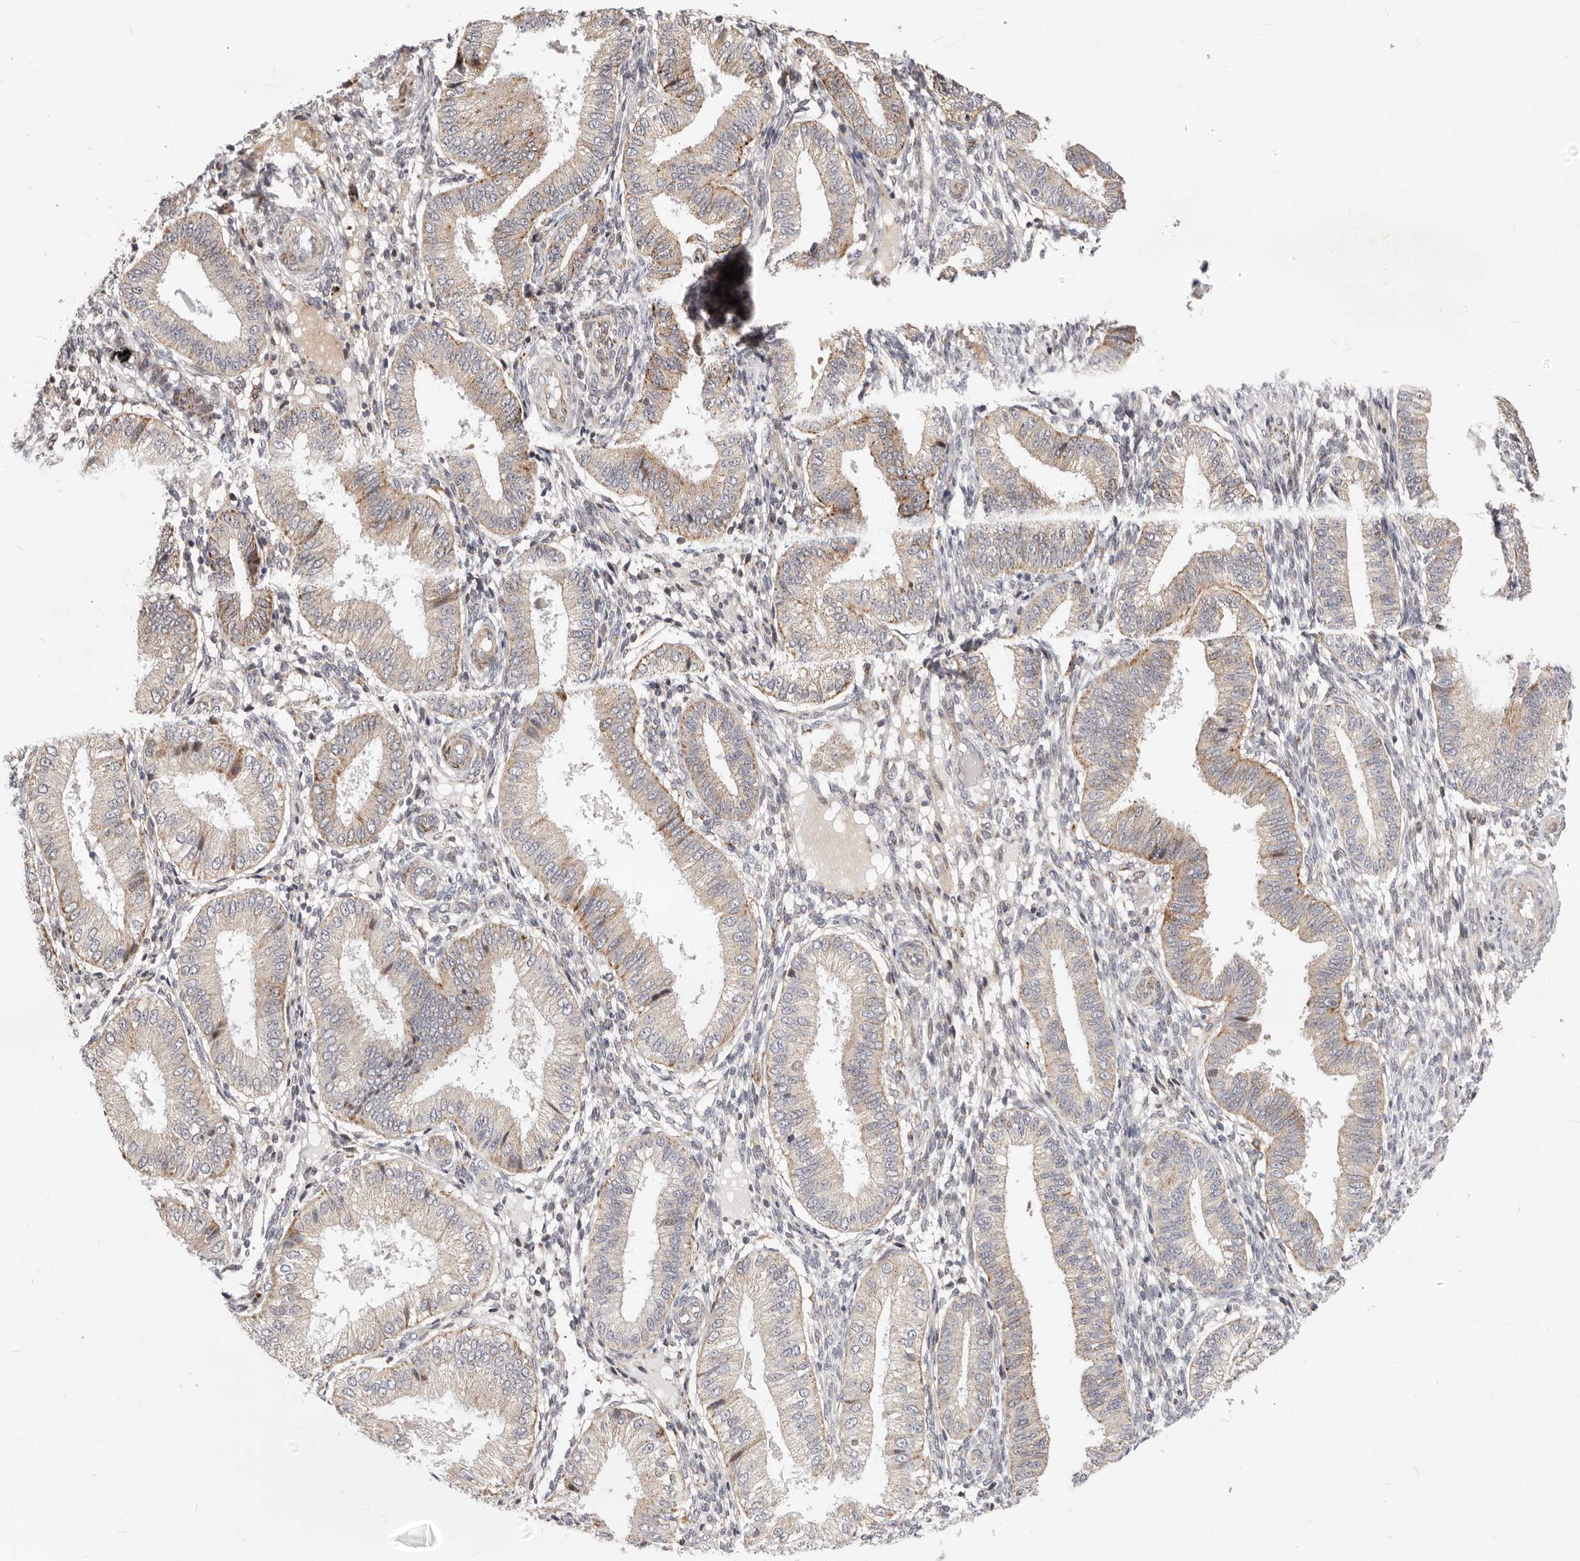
{"staining": {"intensity": "weak", "quantity": "<25%", "location": "cytoplasmic/membranous"}, "tissue": "endometrium", "cell_type": "Cells in endometrial stroma", "image_type": "normal", "snomed": [{"axis": "morphology", "description": "Normal tissue, NOS"}, {"axis": "topography", "description": "Endometrium"}], "caption": "High magnification brightfield microscopy of unremarkable endometrium stained with DAB (brown) and counterstained with hematoxylin (blue): cells in endometrial stroma show no significant expression. (Immunohistochemistry, brightfield microscopy, high magnification).", "gene": "TOR3A", "patient": {"sex": "female", "age": 39}}